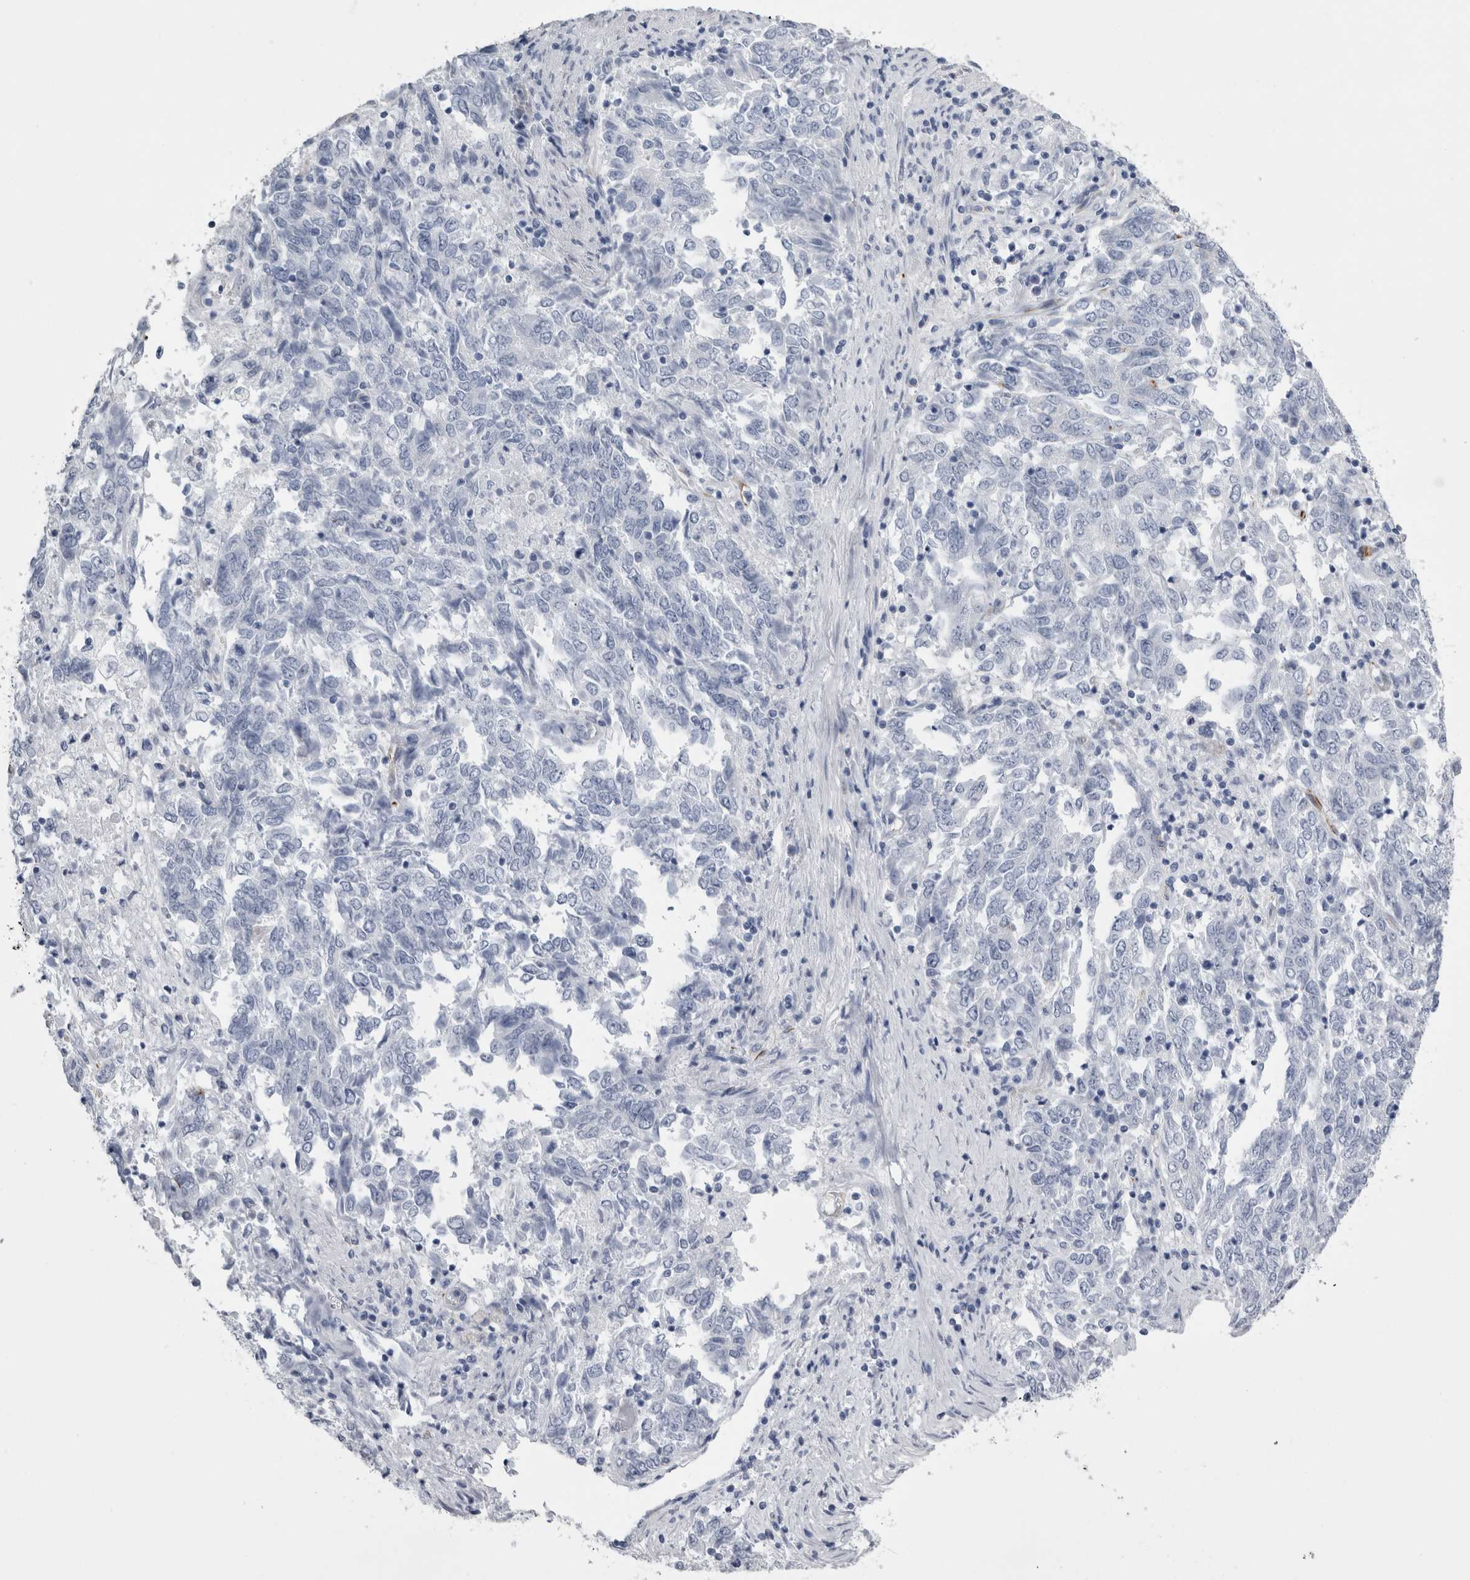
{"staining": {"intensity": "negative", "quantity": "none", "location": "none"}, "tissue": "endometrial cancer", "cell_type": "Tumor cells", "image_type": "cancer", "snomed": [{"axis": "morphology", "description": "Adenocarcinoma, NOS"}, {"axis": "topography", "description": "Endometrium"}], "caption": "Image shows no significant protein positivity in tumor cells of adenocarcinoma (endometrial).", "gene": "VWDE", "patient": {"sex": "female", "age": 80}}